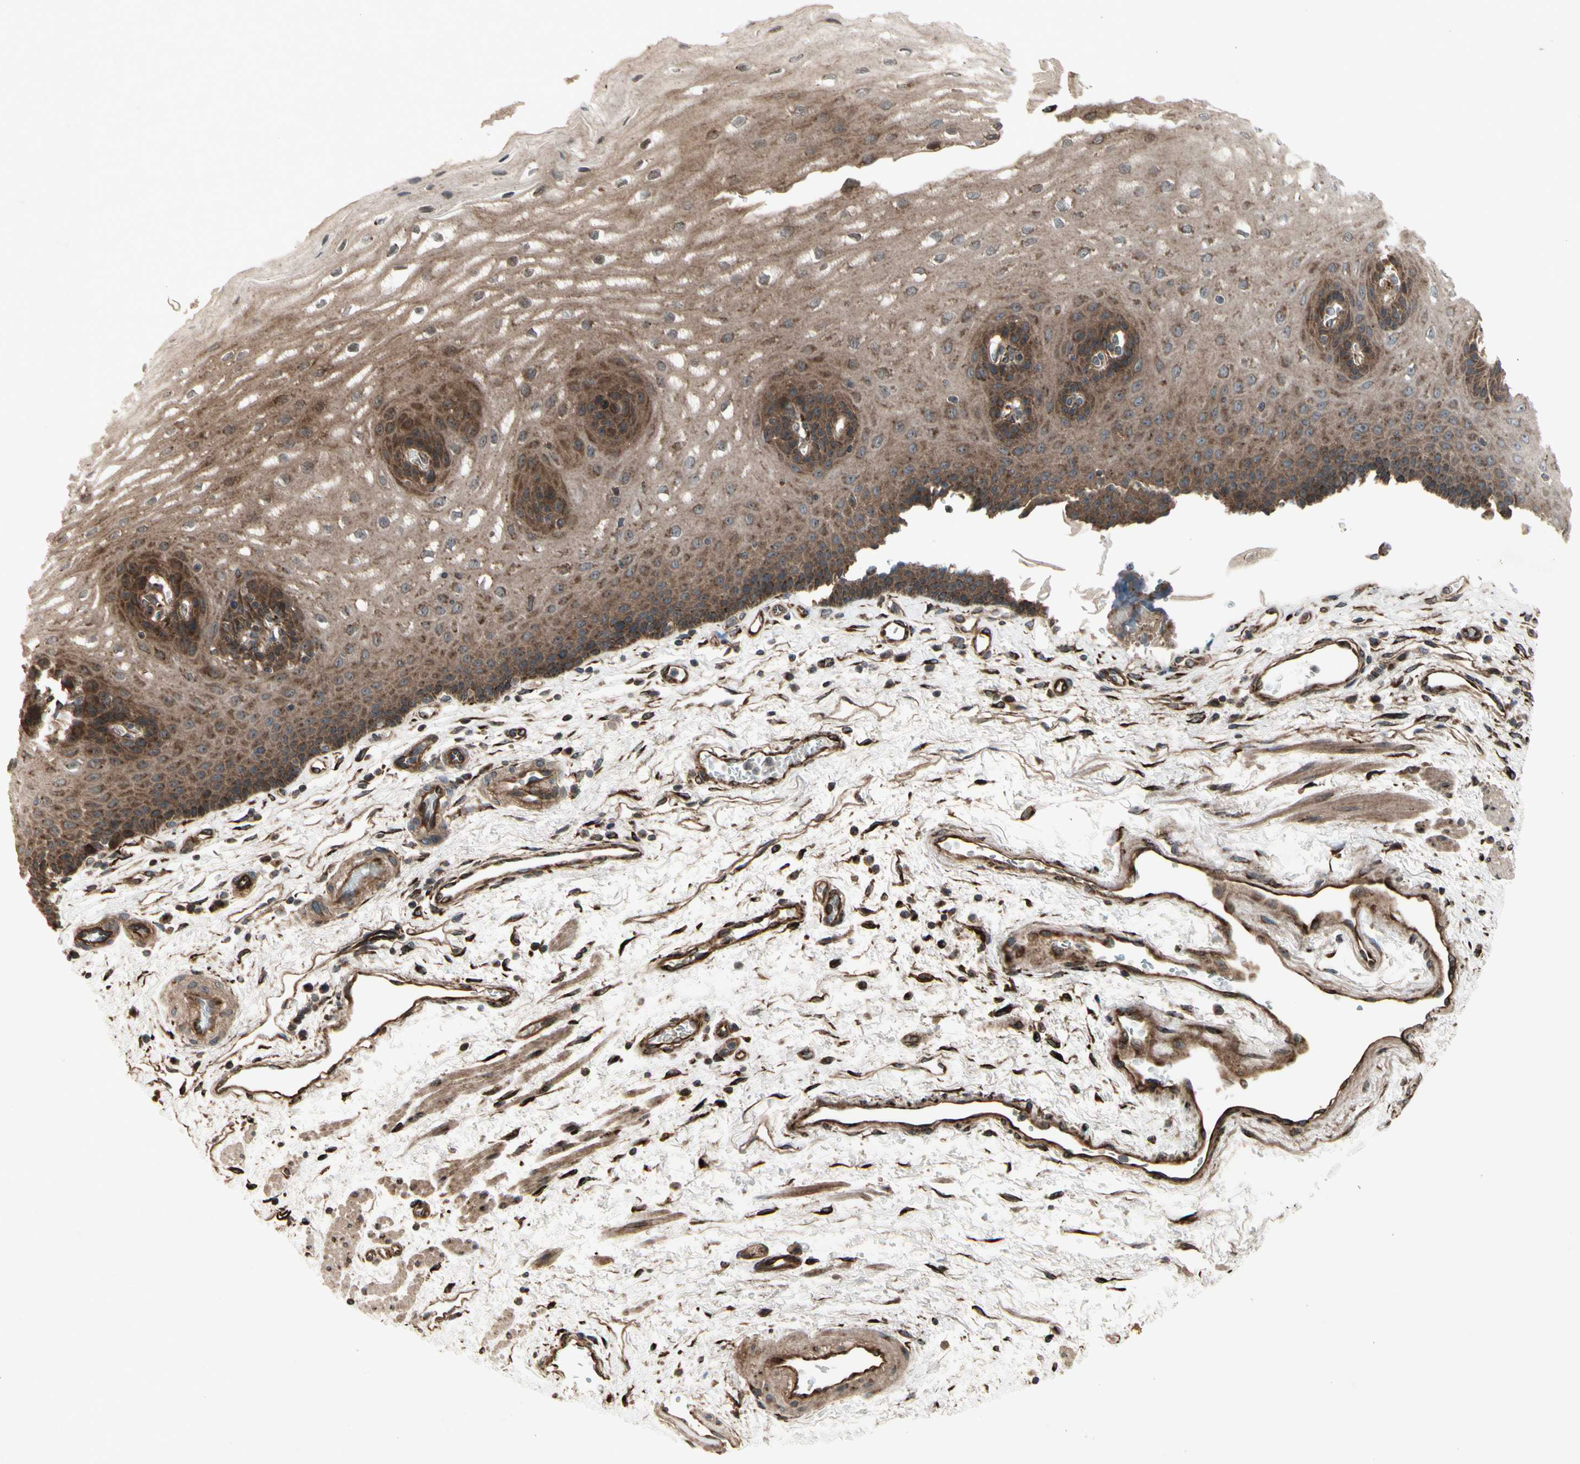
{"staining": {"intensity": "strong", "quantity": ">75%", "location": "cytoplasmic/membranous,nuclear"}, "tissue": "esophagus", "cell_type": "Squamous epithelial cells", "image_type": "normal", "snomed": [{"axis": "morphology", "description": "Normal tissue, NOS"}, {"axis": "topography", "description": "Esophagus"}], "caption": "Protein expression analysis of benign human esophagus reveals strong cytoplasmic/membranous,nuclear positivity in approximately >75% of squamous epithelial cells. Immunohistochemistry stains the protein in brown and the nuclei are stained blue.", "gene": "SLC39A9", "patient": {"sex": "male", "age": 54}}